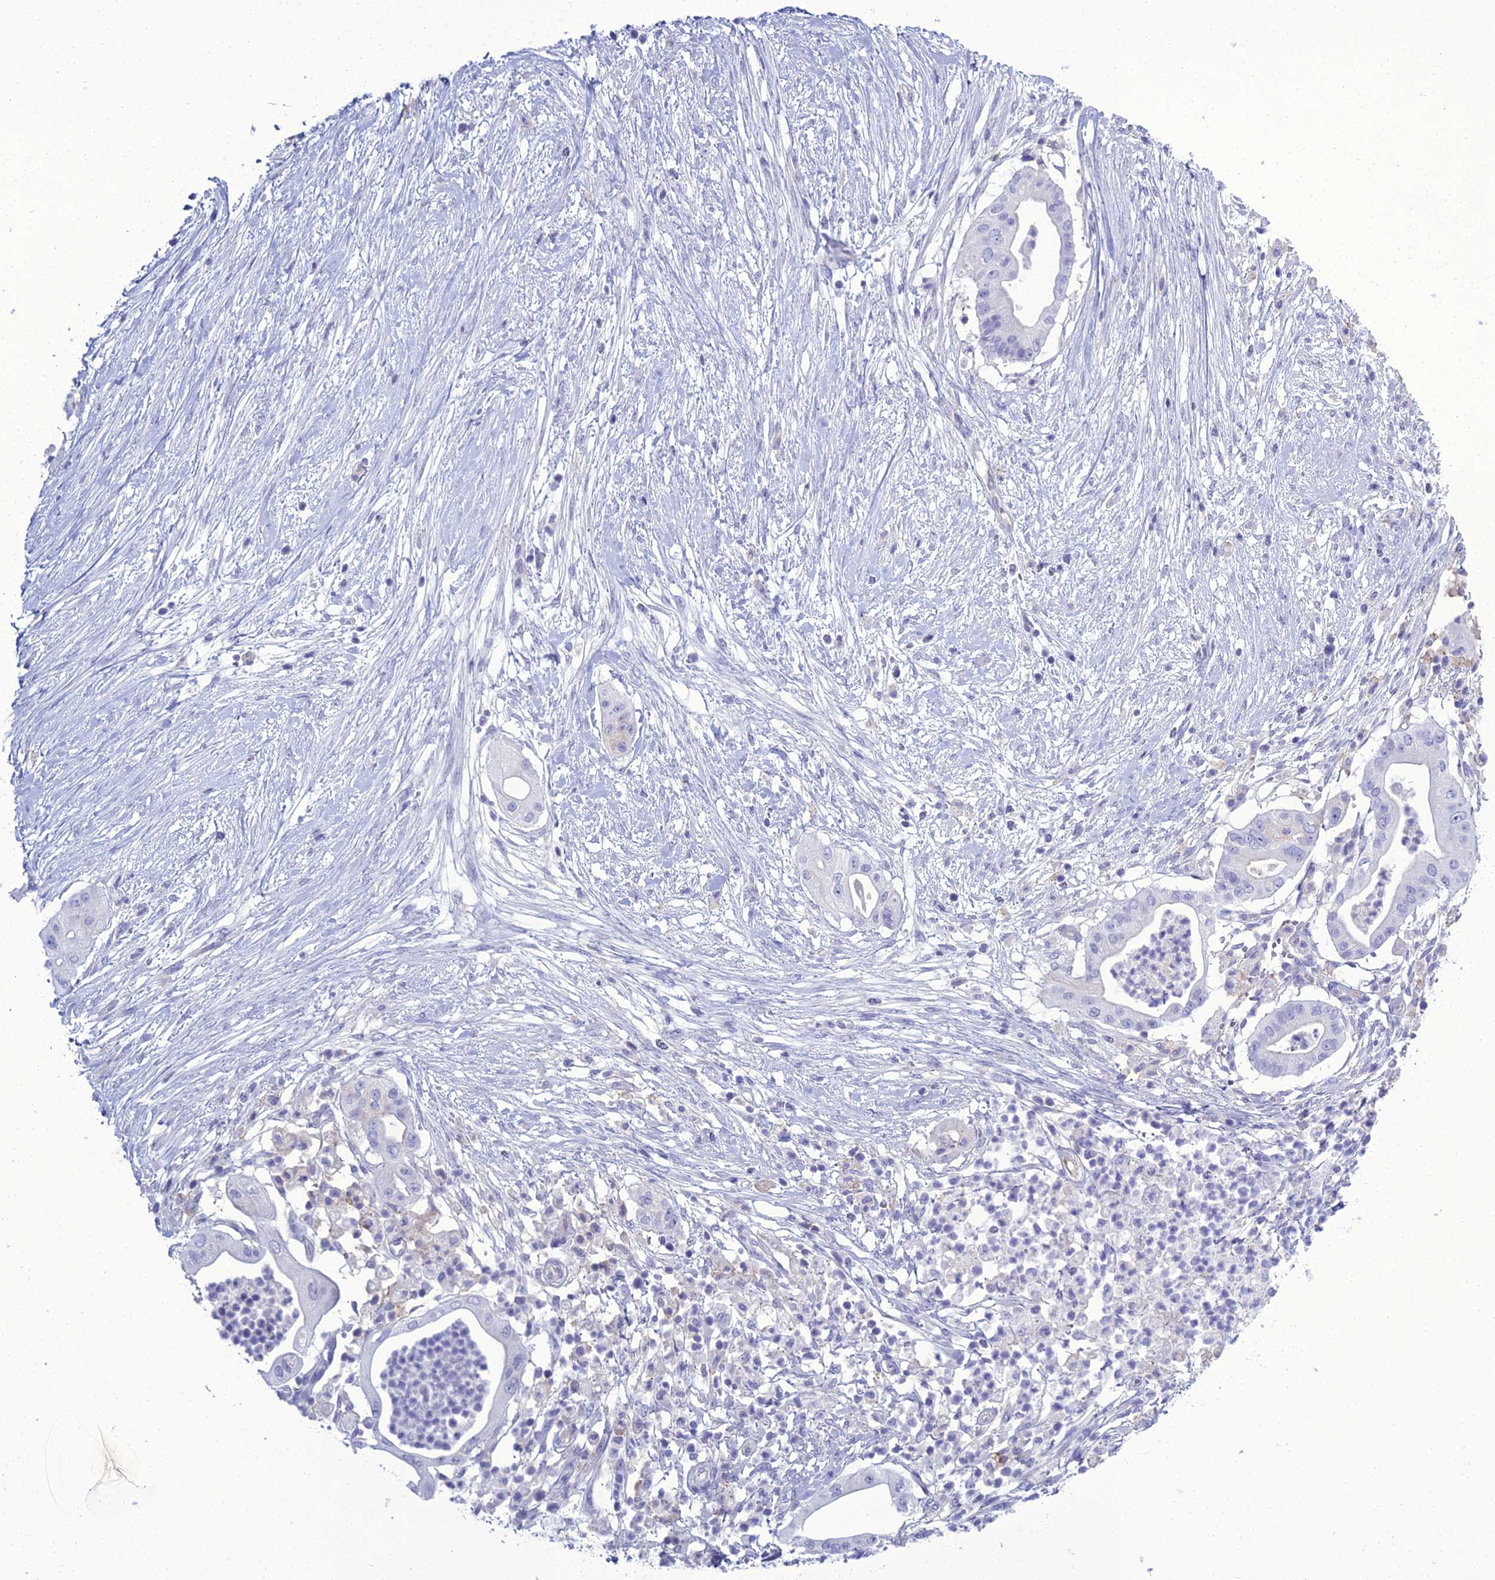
{"staining": {"intensity": "negative", "quantity": "none", "location": "none"}, "tissue": "pancreatic cancer", "cell_type": "Tumor cells", "image_type": "cancer", "snomed": [{"axis": "morphology", "description": "Adenocarcinoma, NOS"}, {"axis": "topography", "description": "Pancreas"}], "caption": "IHC micrograph of neoplastic tissue: human pancreatic adenocarcinoma stained with DAB (3,3'-diaminobenzidine) displays no significant protein staining in tumor cells.", "gene": "ACE", "patient": {"sex": "male", "age": 68}}